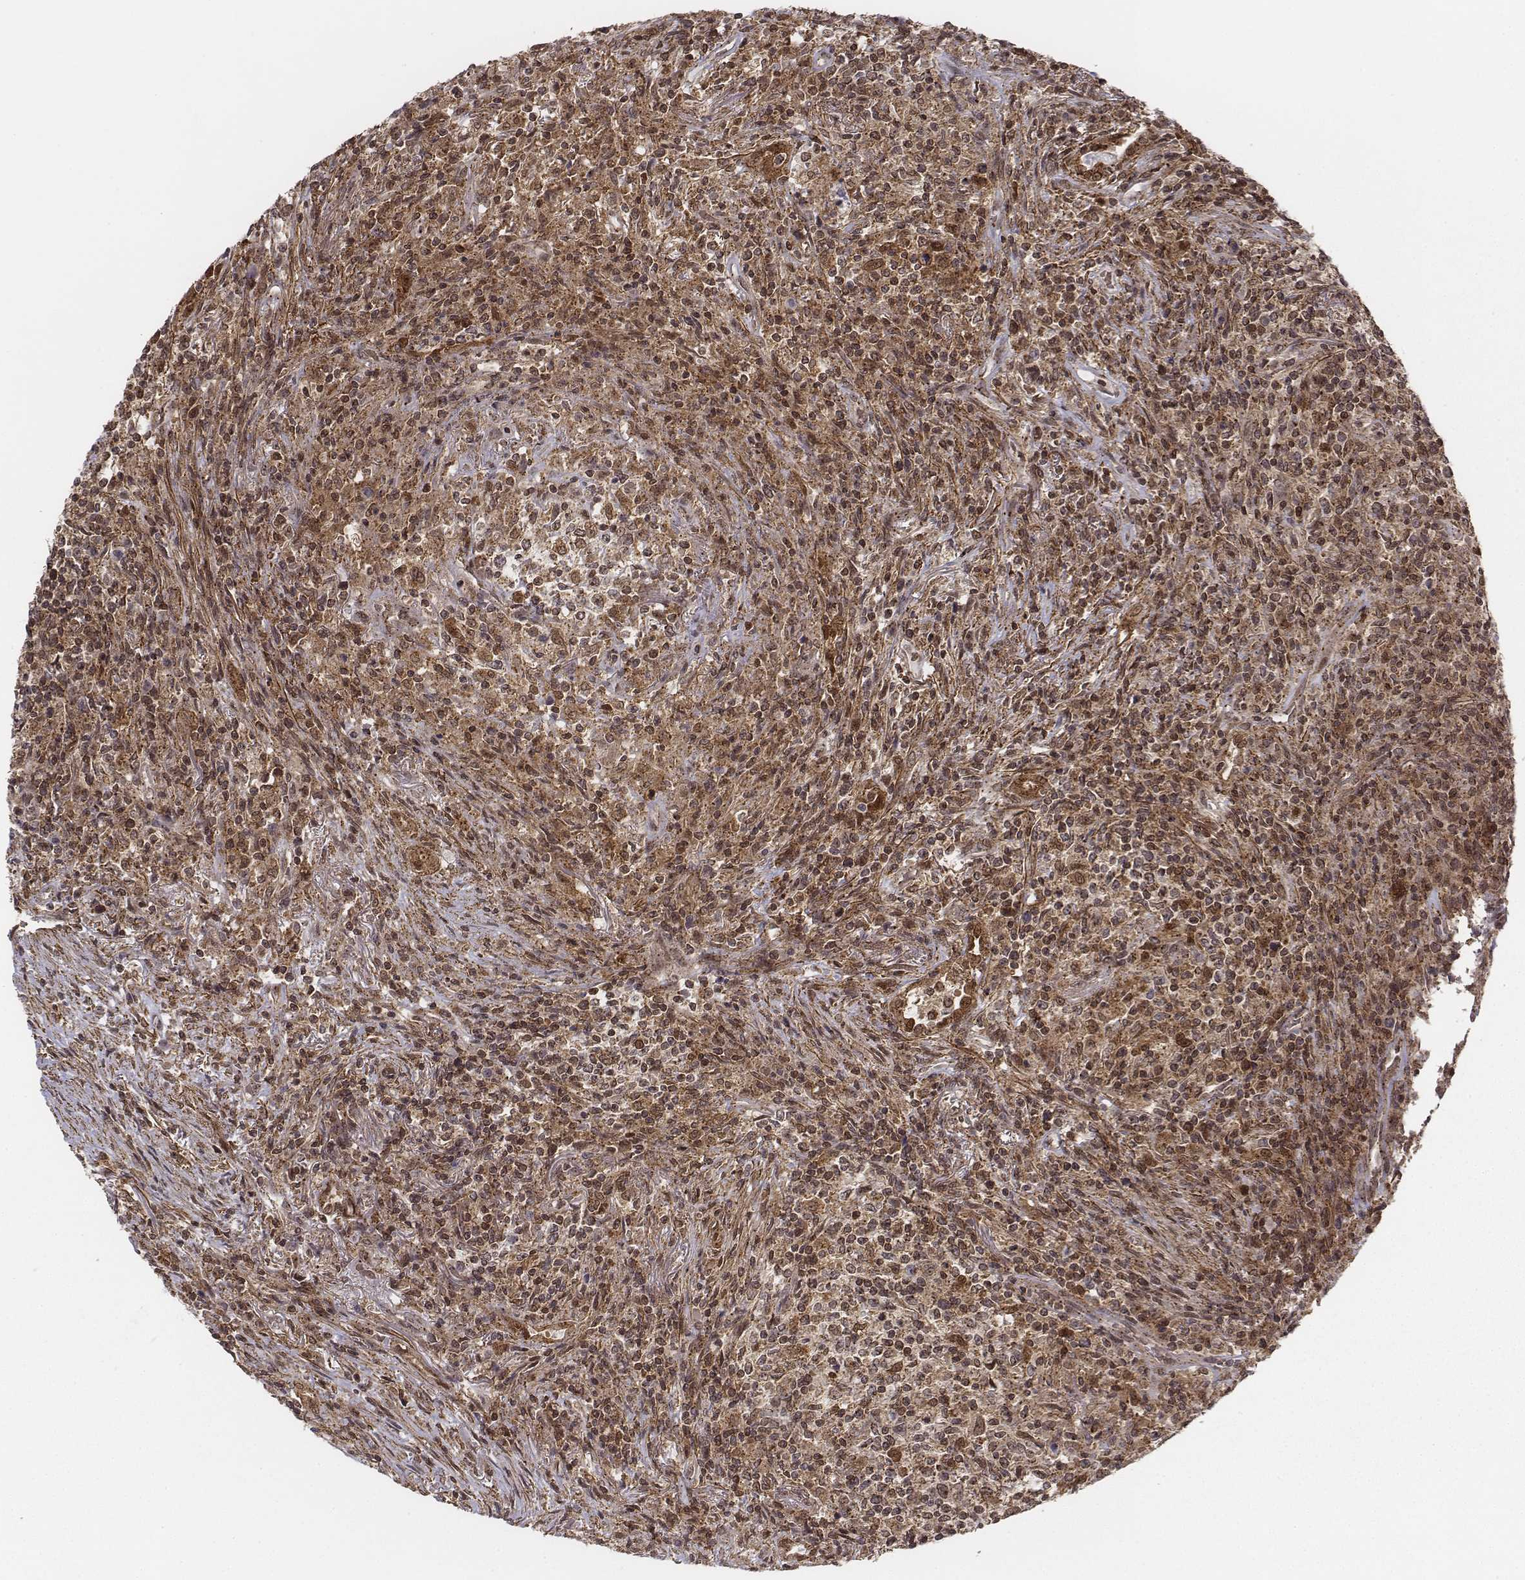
{"staining": {"intensity": "moderate", "quantity": ">75%", "location": "cytoplasmic/membranous,nuclear"}, "tissue": "lymphoma", "cell_type": "Tumor cells", "image_type": "cancer", "snomed": [{"axis": "morphology", "description": "Malignant lymphoma, non-Hodgkin's type, High grade"}, {"axis": "topography", "description": "Lung"}], "caption": "The image demonstrates a brown stain indicating the presence of a protein in the cytoplasmic/membranous and nuclear of tumor cells in malignant lymphoma, non-Hodgkin's type (high-grade).", "gene": "ZFYVE19", "patient": {"sex": "male", "age": 79}}